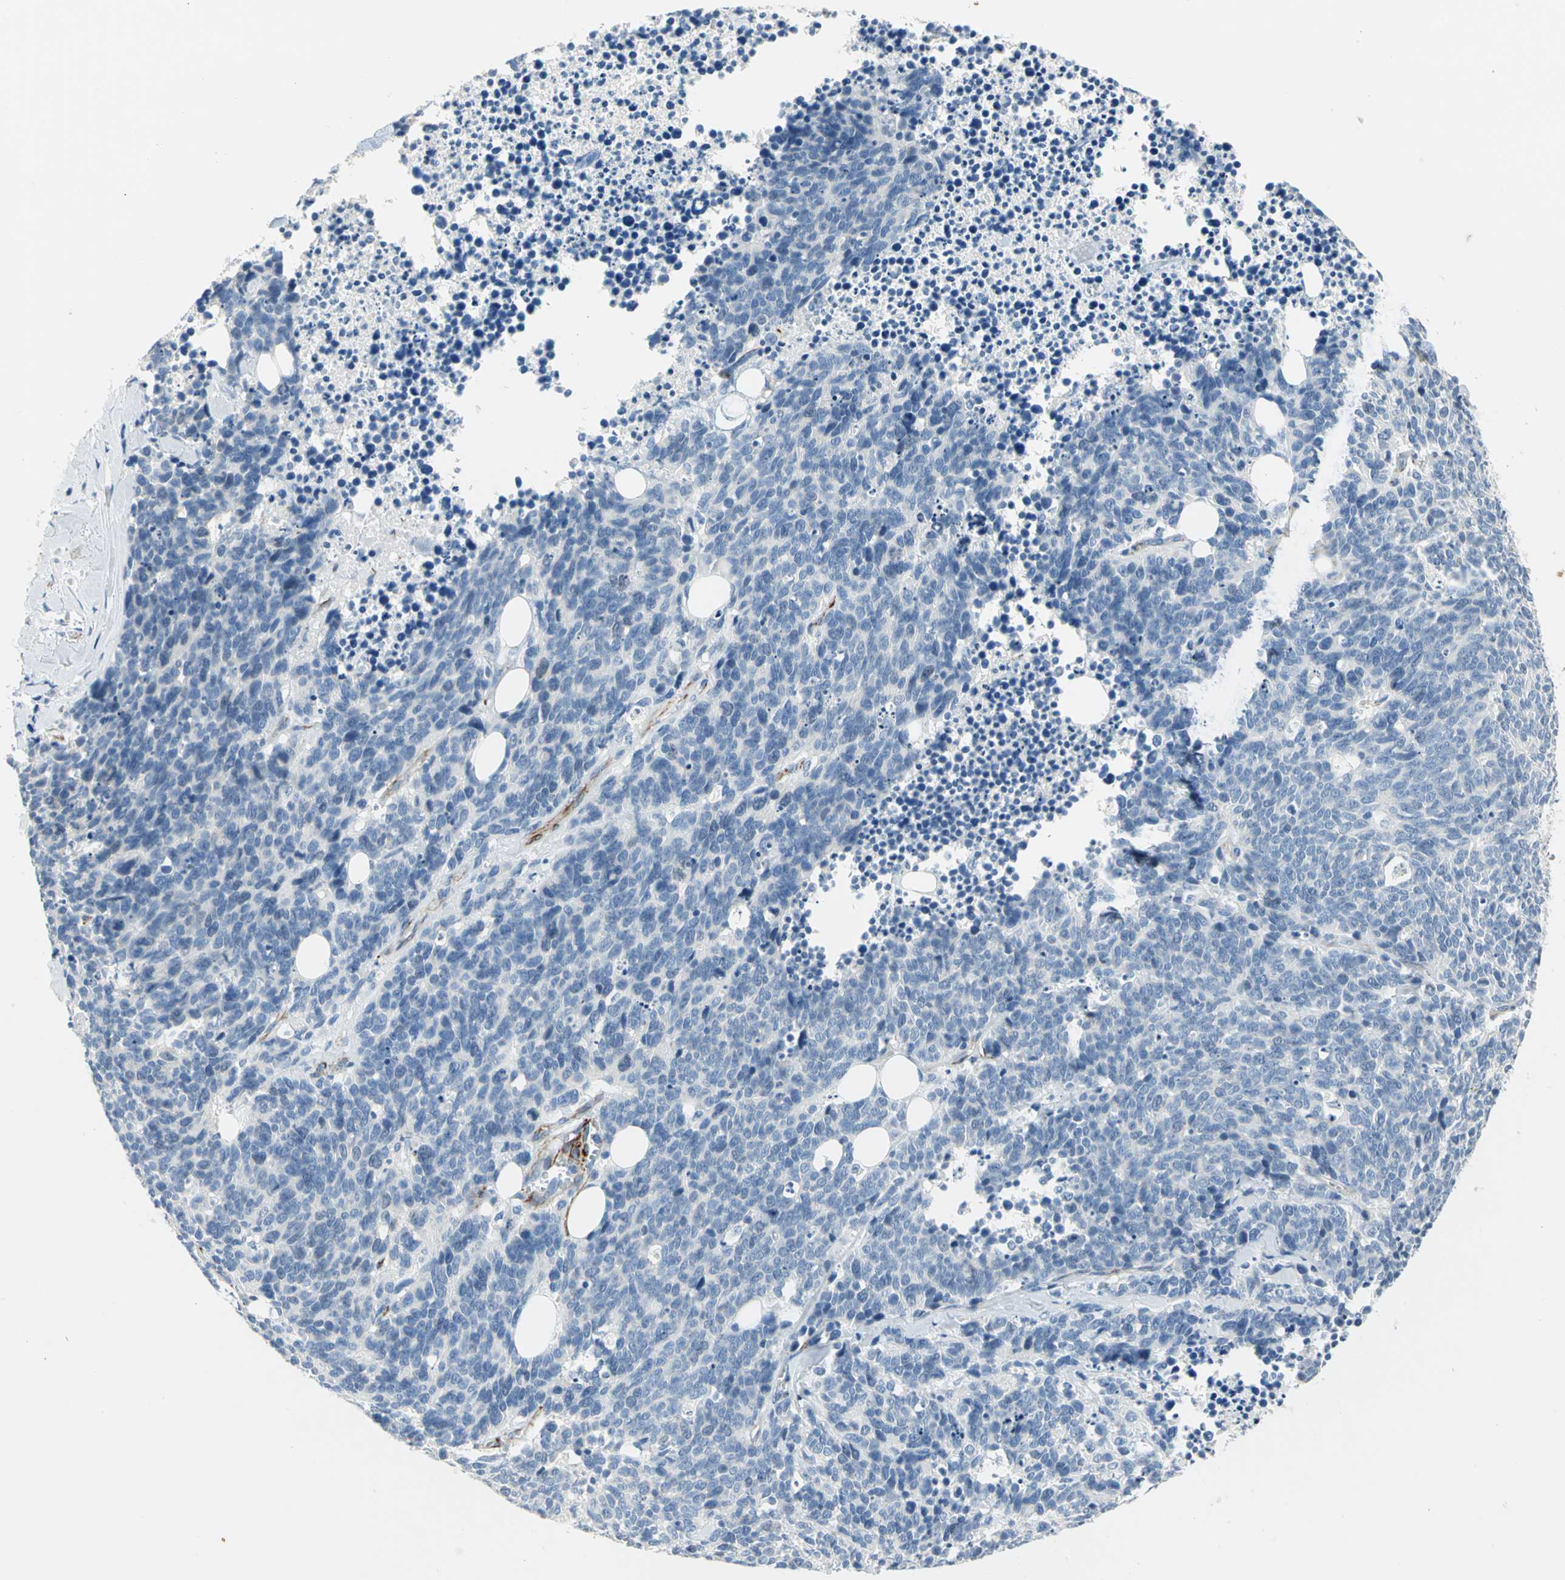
{"staining": {"intensity": "negative", "quantity": "none", "location": "none"}, "tissue": "lung cancer", "cell_type": "Tumor cells", "image_type": "cancer", "snomed": [{"axis": "morphology", "description": "Neoplasm, malignant, NOS"}, {"axis": "topography", "description": "Lung"}], "caption": "Histopathology image shows no significant protein positivity in tumor cells of neoplasm (malignant) (lung).", "gene": "ALOX15", "patient": {"sex": "female", "age": 58}}